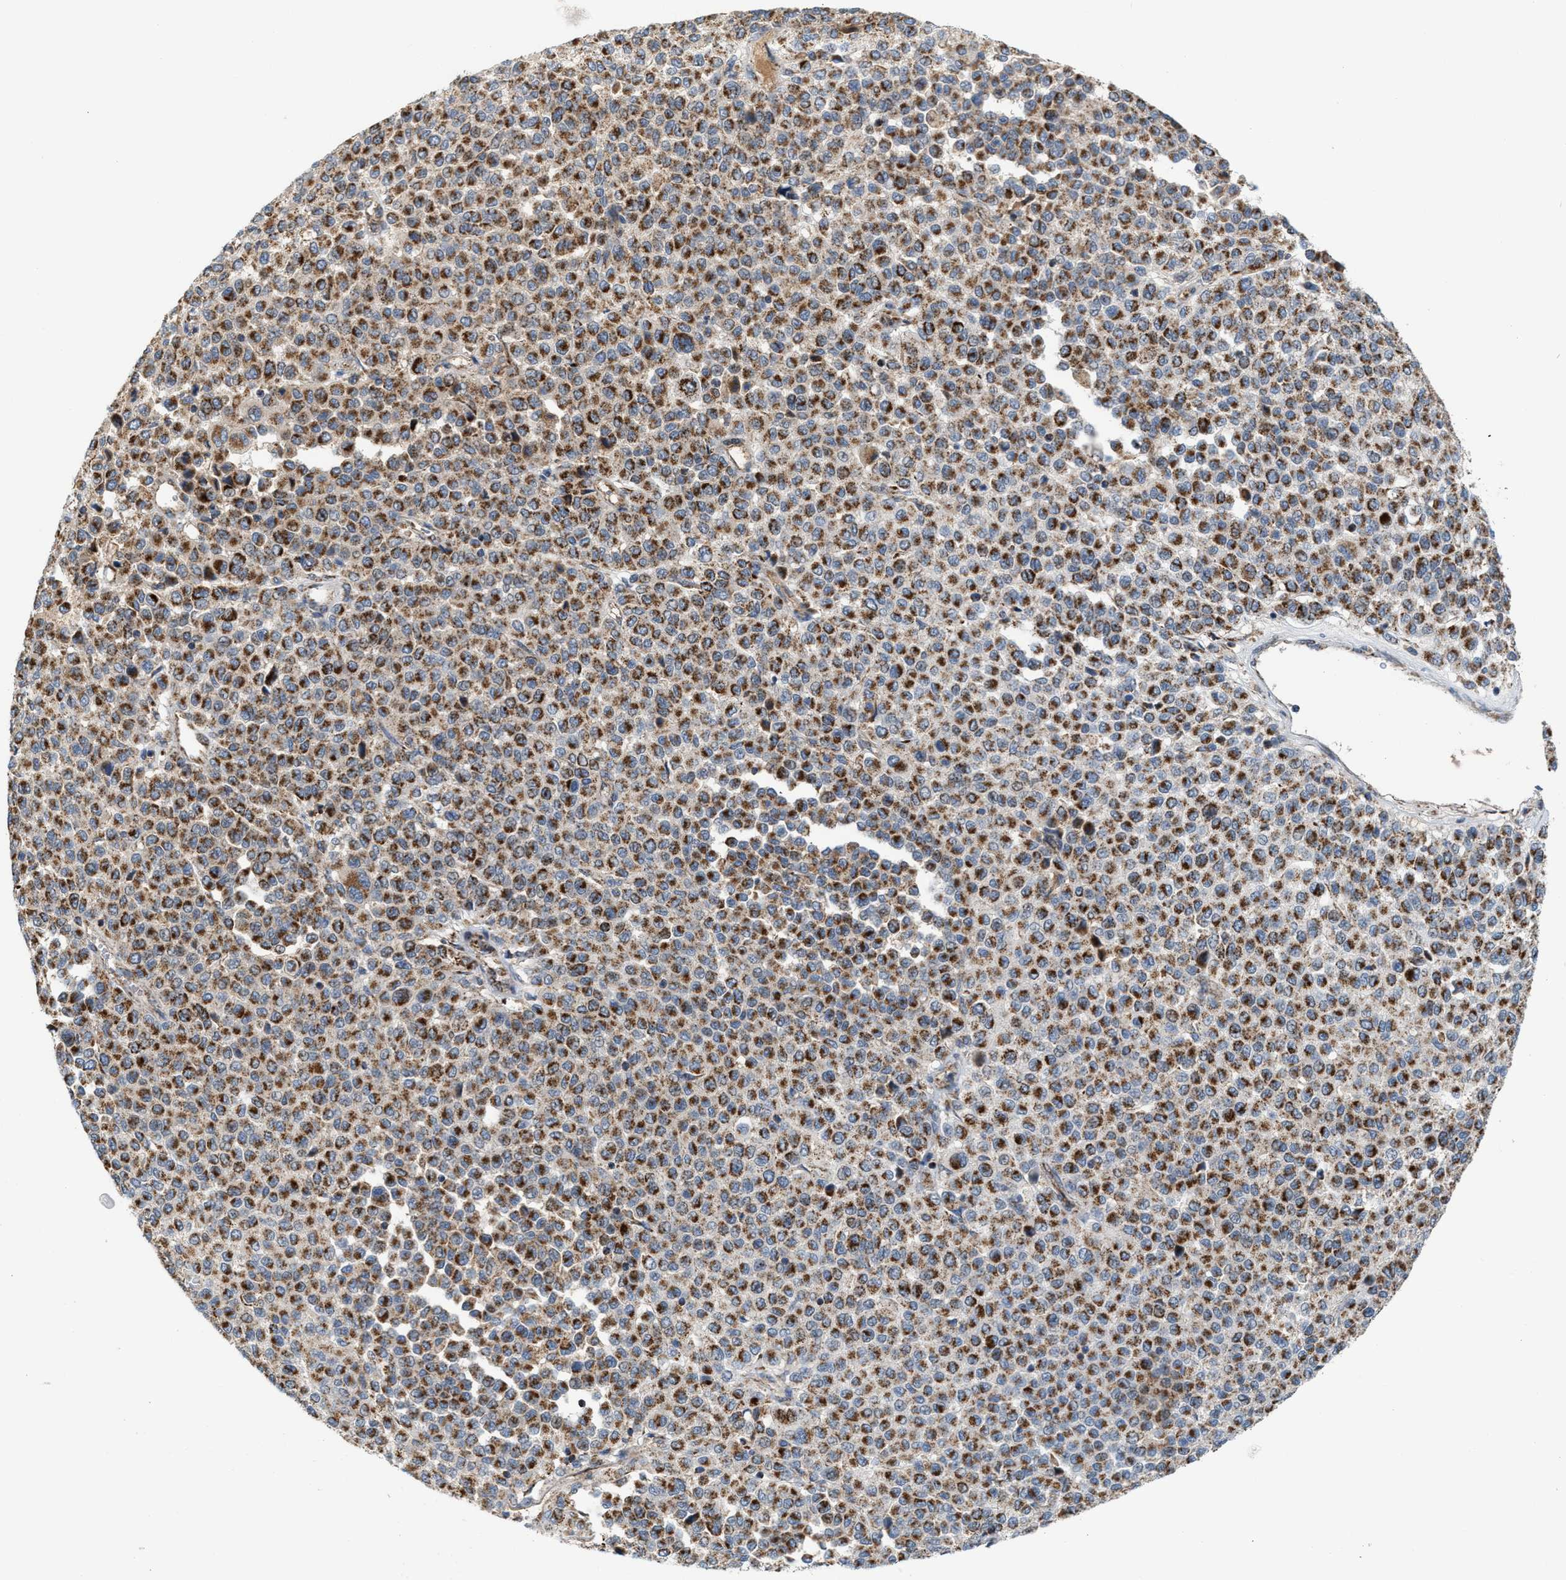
{"staining": {"intensity": "strong", "quantity": ">75%", "location": "cytoplasmic/membranous"}, "tissue": "melanoma", "cell_type": "Tumor cells", "image_type": "cancer", "snomed": [{"axis": "morphology", "description": "Malignant melanoma, Metastatic site"}, {"axis": "topography", "description": "Pancreas"}], "caption": "Immunohistochemistry (IHC) image of malignant melanoma (metastatic site) stained for a protein (brown), which demonstrates high levels of strong cytoplasmic/membranous positivity in about >75% of tumor cells.", "gene": "PMPCA", "patient": {"sex": "female", "age": 30}}